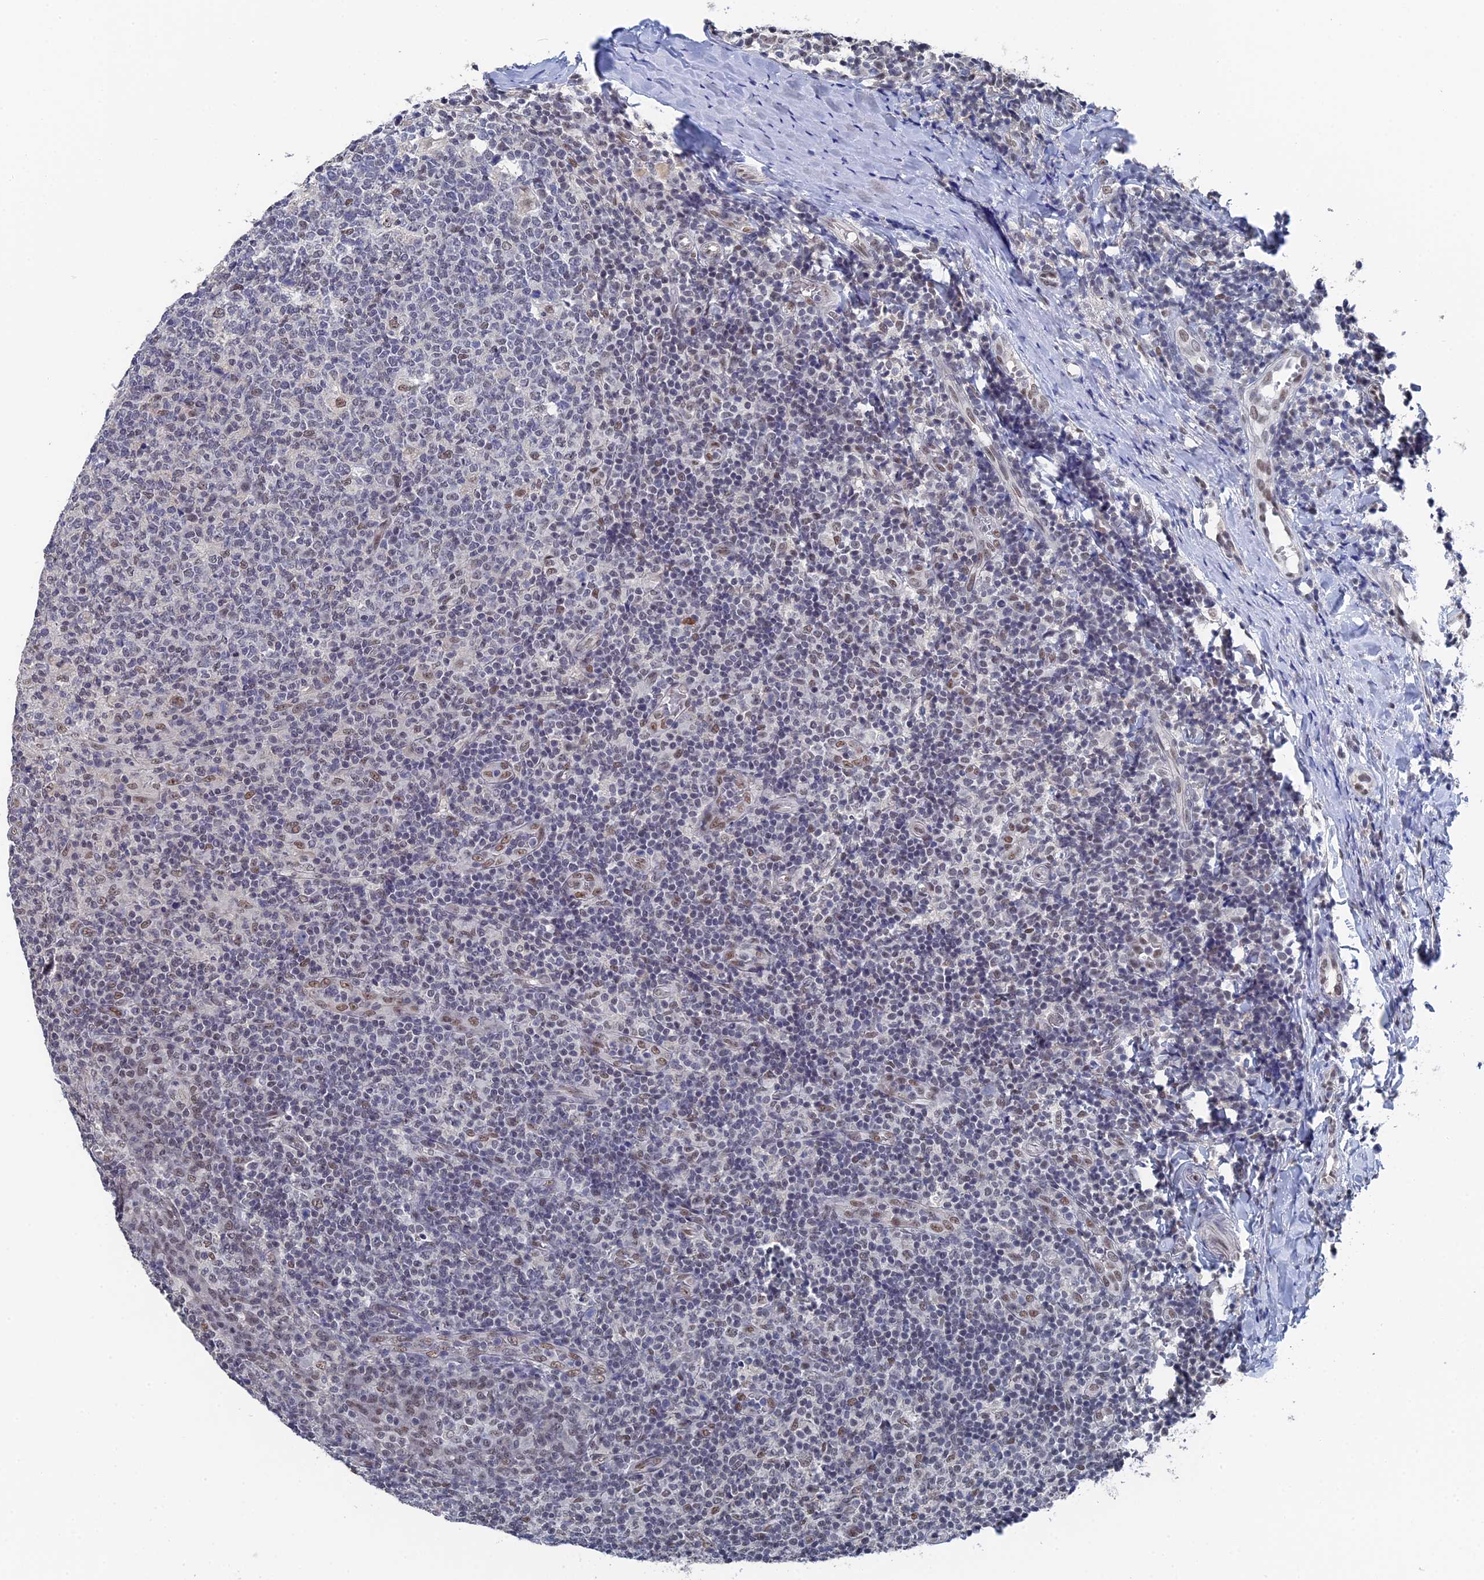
{"staining": {"intensity": "moderate", "quantity": "<25%", "location": "nuclear"}, "tissue": "tonsil", "cell_type": "Germinal center cells", "image_type": "normal", "snomed": [{"axis": "morphology", "description": "Normal tissue, NOS"}, {"axis": "topography", "description": "Tonsil"}], "caption": "Tonsil stained for a protein displays moderate nuclear positivity in germinal center cells. Nuclei are stained in blue.", "gene": "TSSC4", "patient": {"sex": "female", "age": 19}}